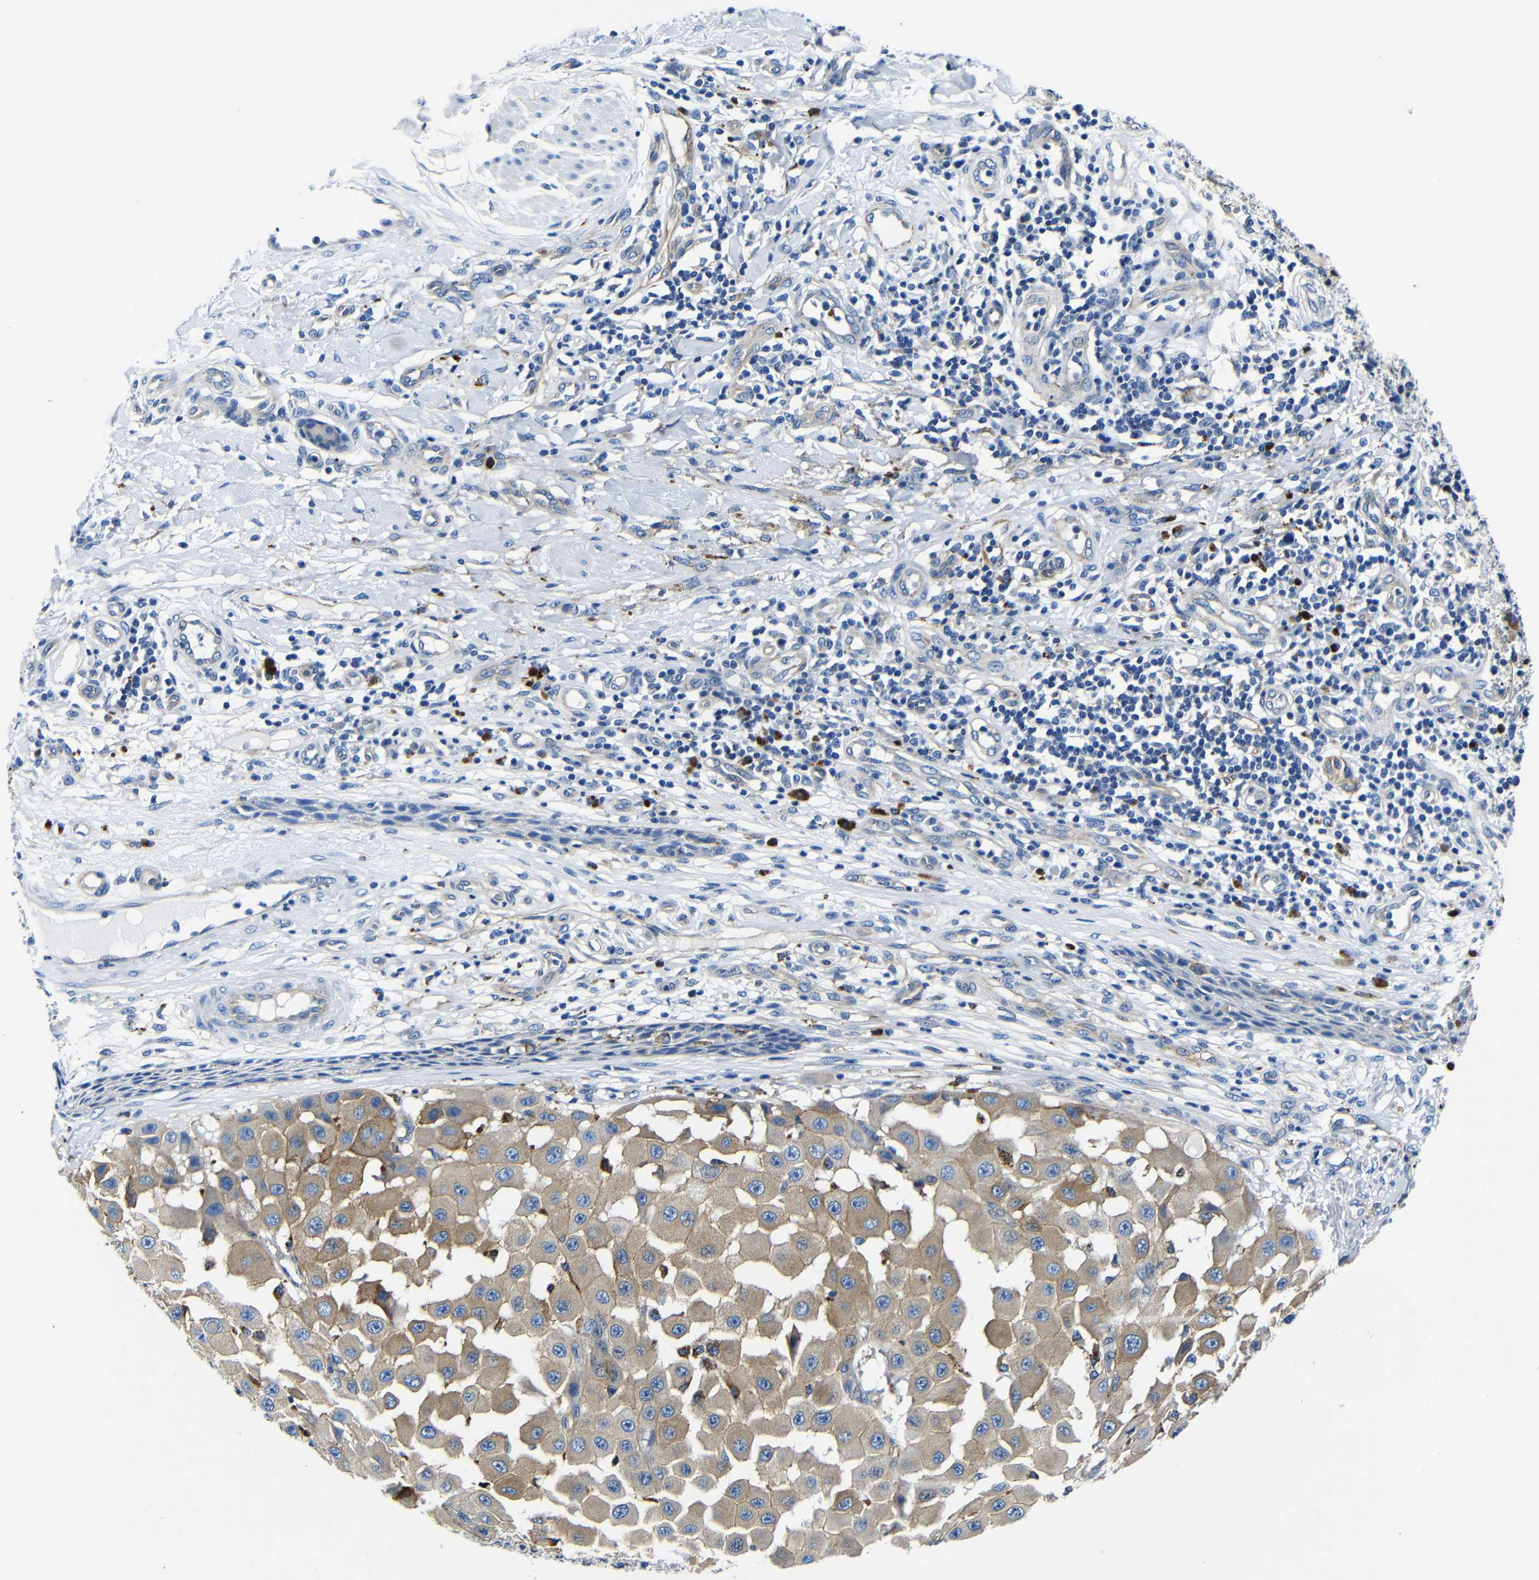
{"staining": {"intensity": "moderate", "quantity": ">75%", "location": "cytoplasmic/membranous"}, "tissue": "melanoma", "cell_type": "Tumor cells", "image_type": "cancer", "snomed": [{"axis": "morphology", "description": "Malignant melanoma, NOS"}, {"axis": "topography", "description": "Skin"}], "caption": "Human malignant melanoma stained with a protein marker displays moderate staining in tumor cells.", "gene": "GIMAP2", "patient": {"sex": "female", "age": 81}}